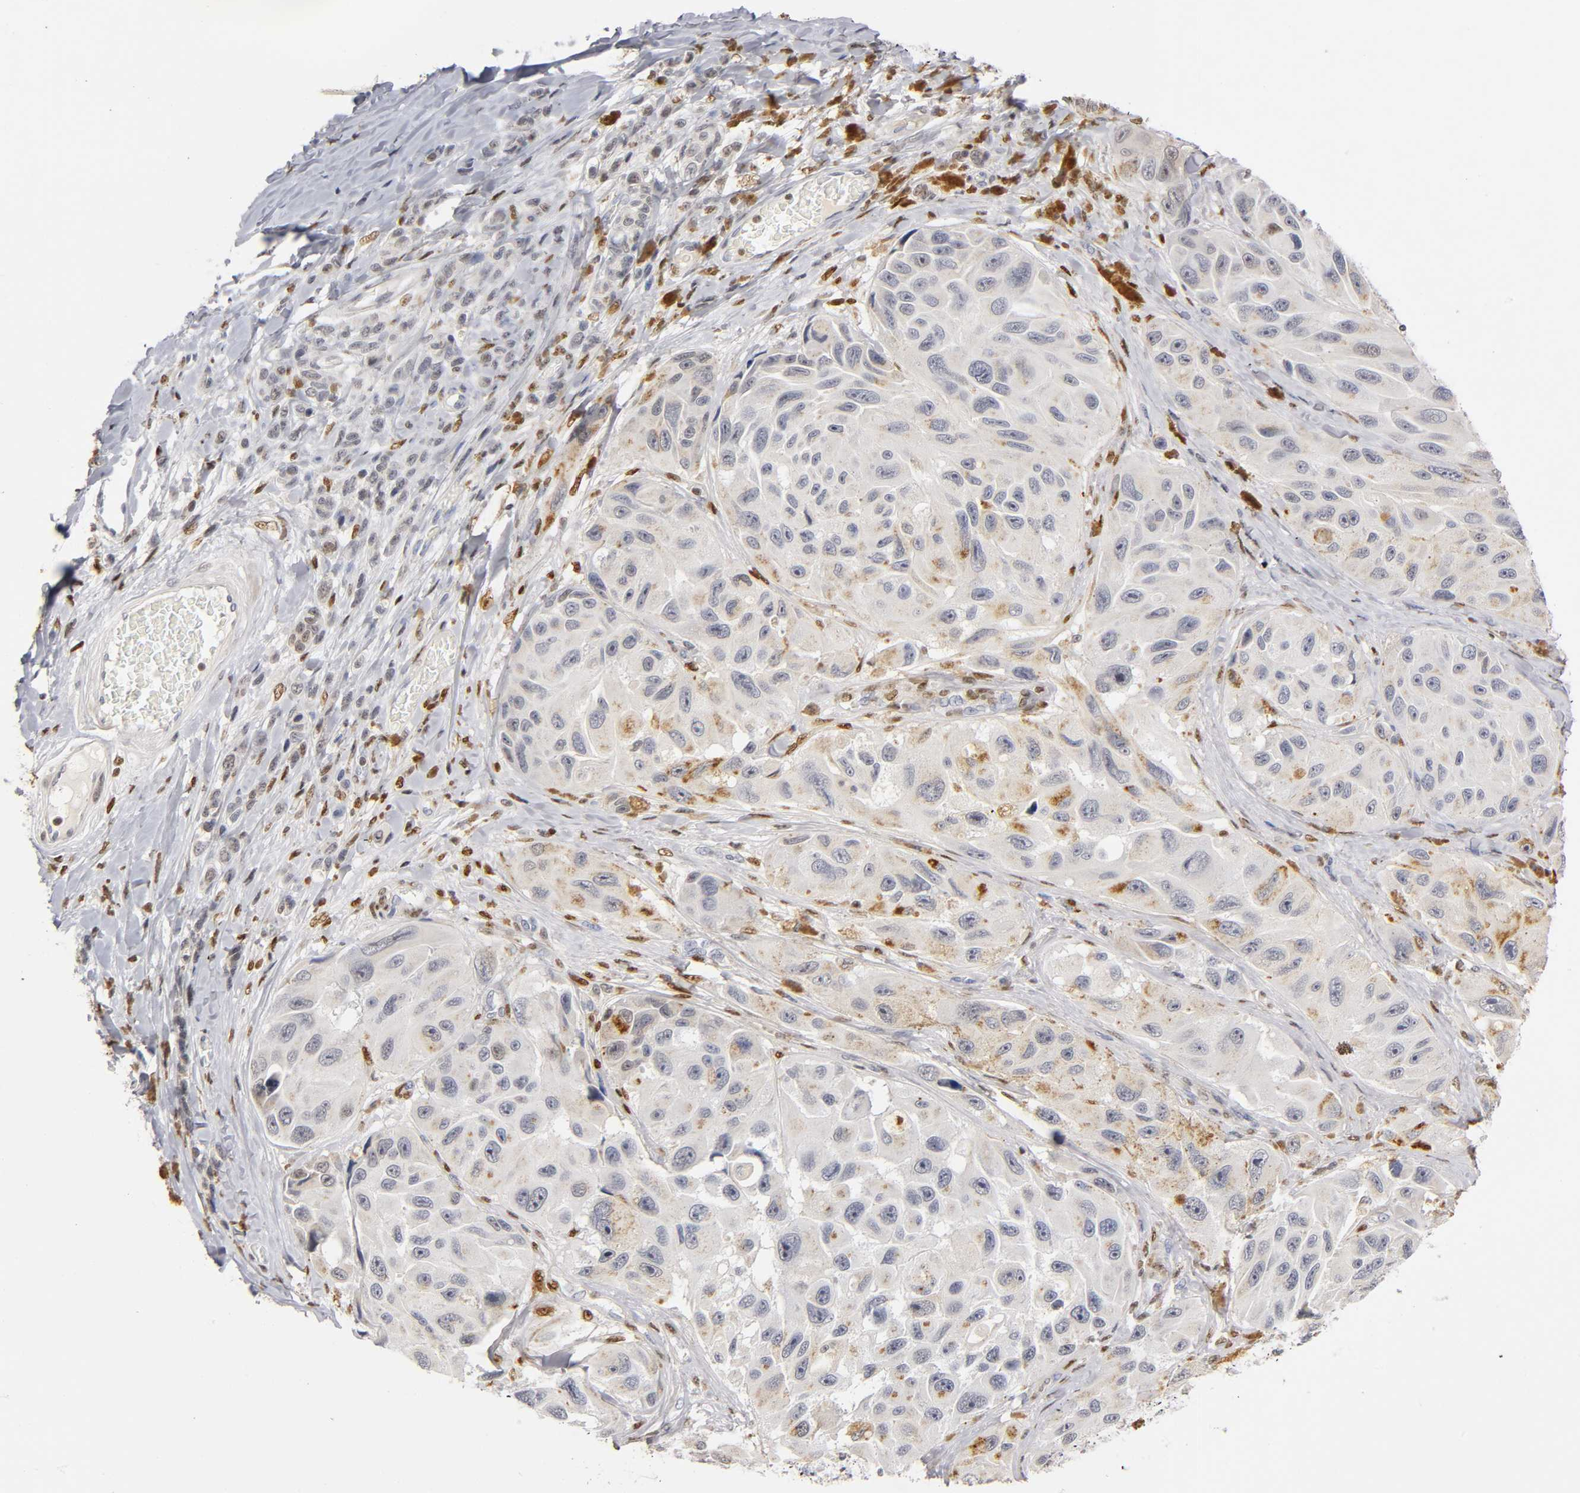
{"staining": {"intensity": "negative", "quantity": "none", "location": "none"}, "tissue": "melanoma", "cell_type": "Tumor cells", "image_type": "cancer", "snomed": [{"axis": "morphology", "description": "Malignant melanoma, NOS"}, {"axis": "topography", "description": "Skin"}], "caption": "An immunohistochemistry photomicrograph of melanoma is shown. There is no staining in tumor cells of melanoma. (IHC, brightfield microscopy, high magnification).", "gene": "RUNX1", "patient": {"sex": "female", "age": 73}}